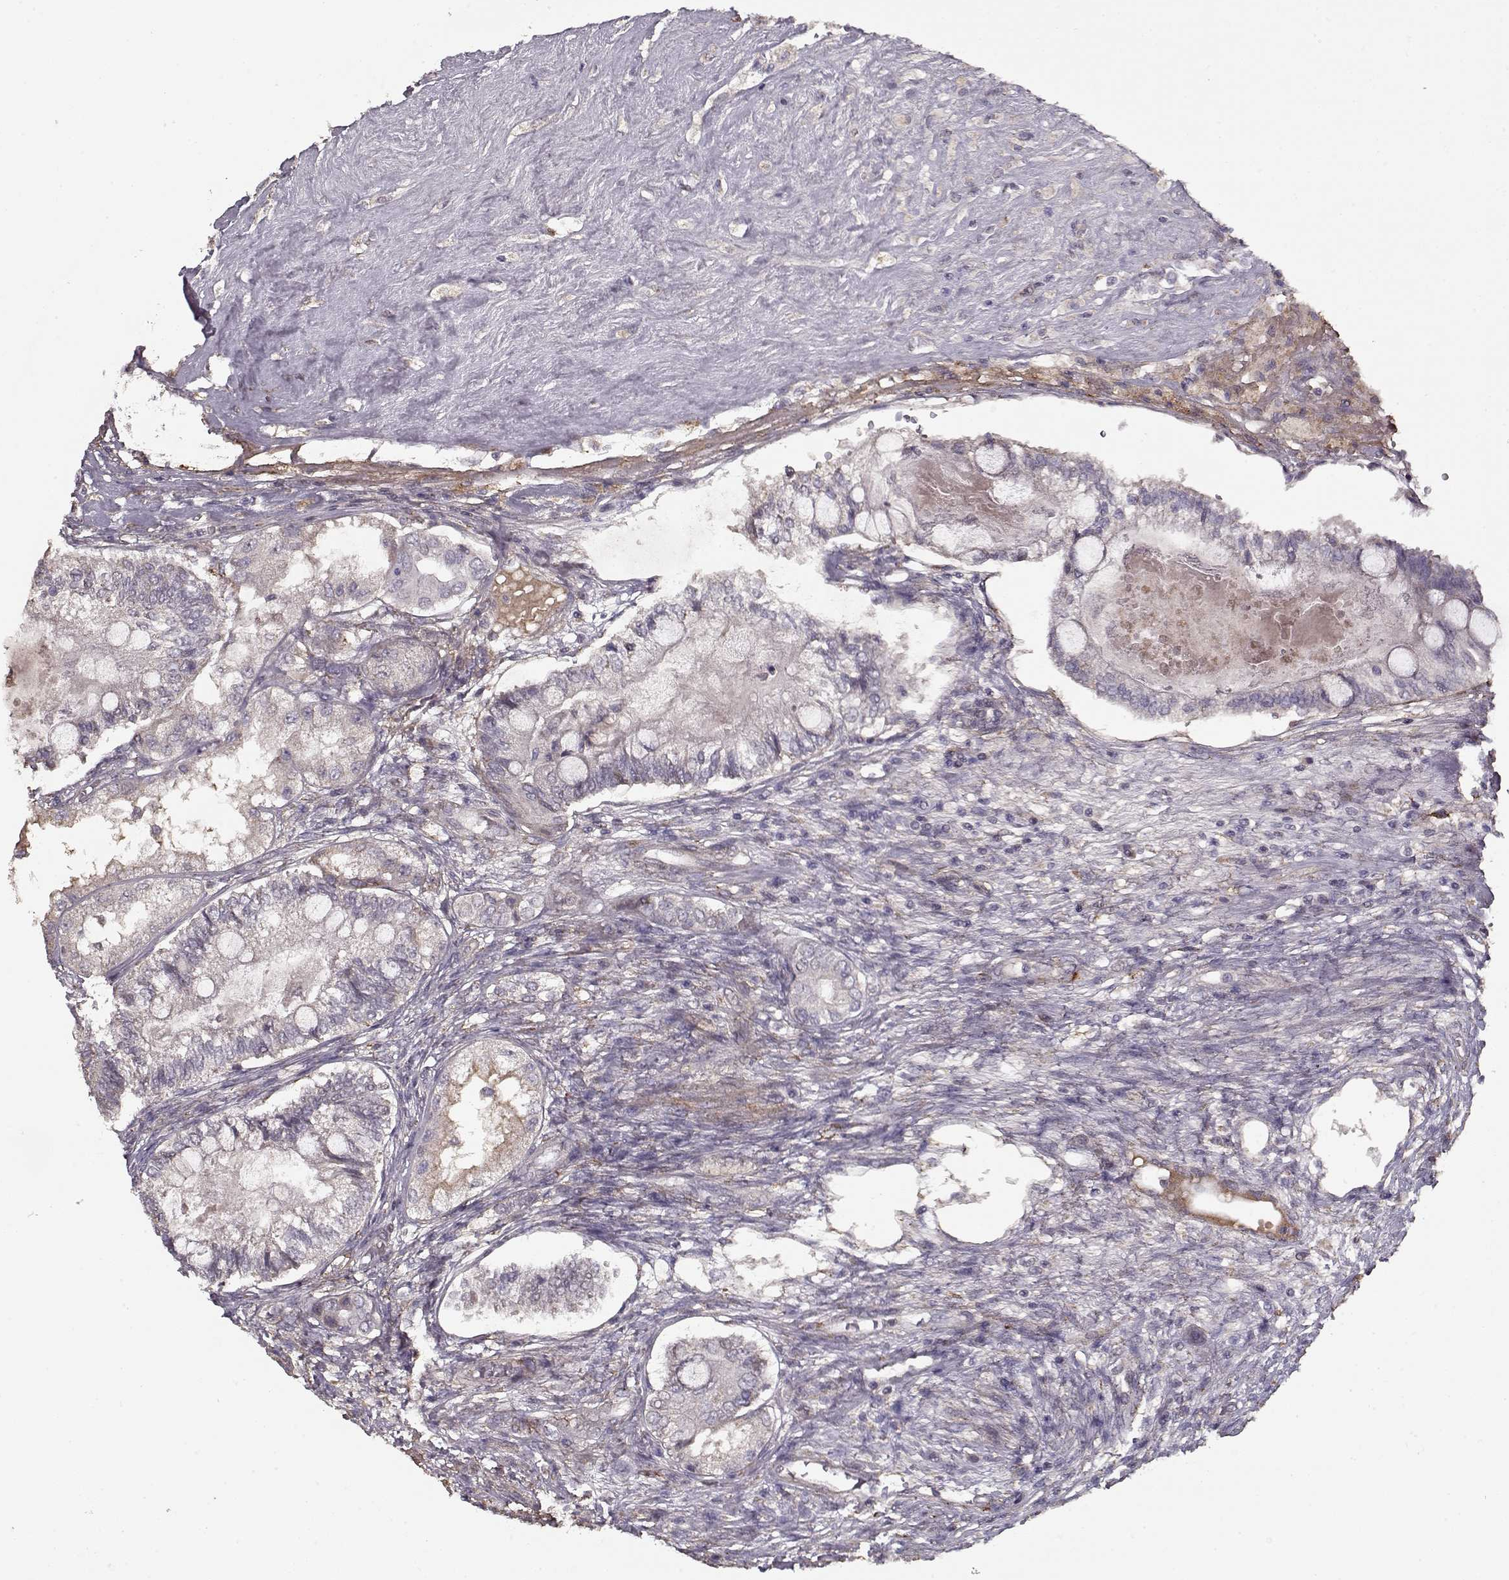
{"staining": {"intensity": "negative", "quantity": "none", "location": "none"}, "tissue": "testis cancer", "cell_type": "Tumor cells", "image_type": "cancer", "snomed": [{"axis": "morphology", "description": "Seminoma, NOS"}, {"axis": "morphology", "description": "Carcinoma, Embryonal, NOS"}, {"axis": "topography", "description": "Testis"}], "caption": "IHC histopathology image of testis embryonal carcinoma stained for a protein (brown), which demonstrates no staining in tumor cells.", "gene": "LAMA2", "patient": {"sex": "male", "age": 41}}